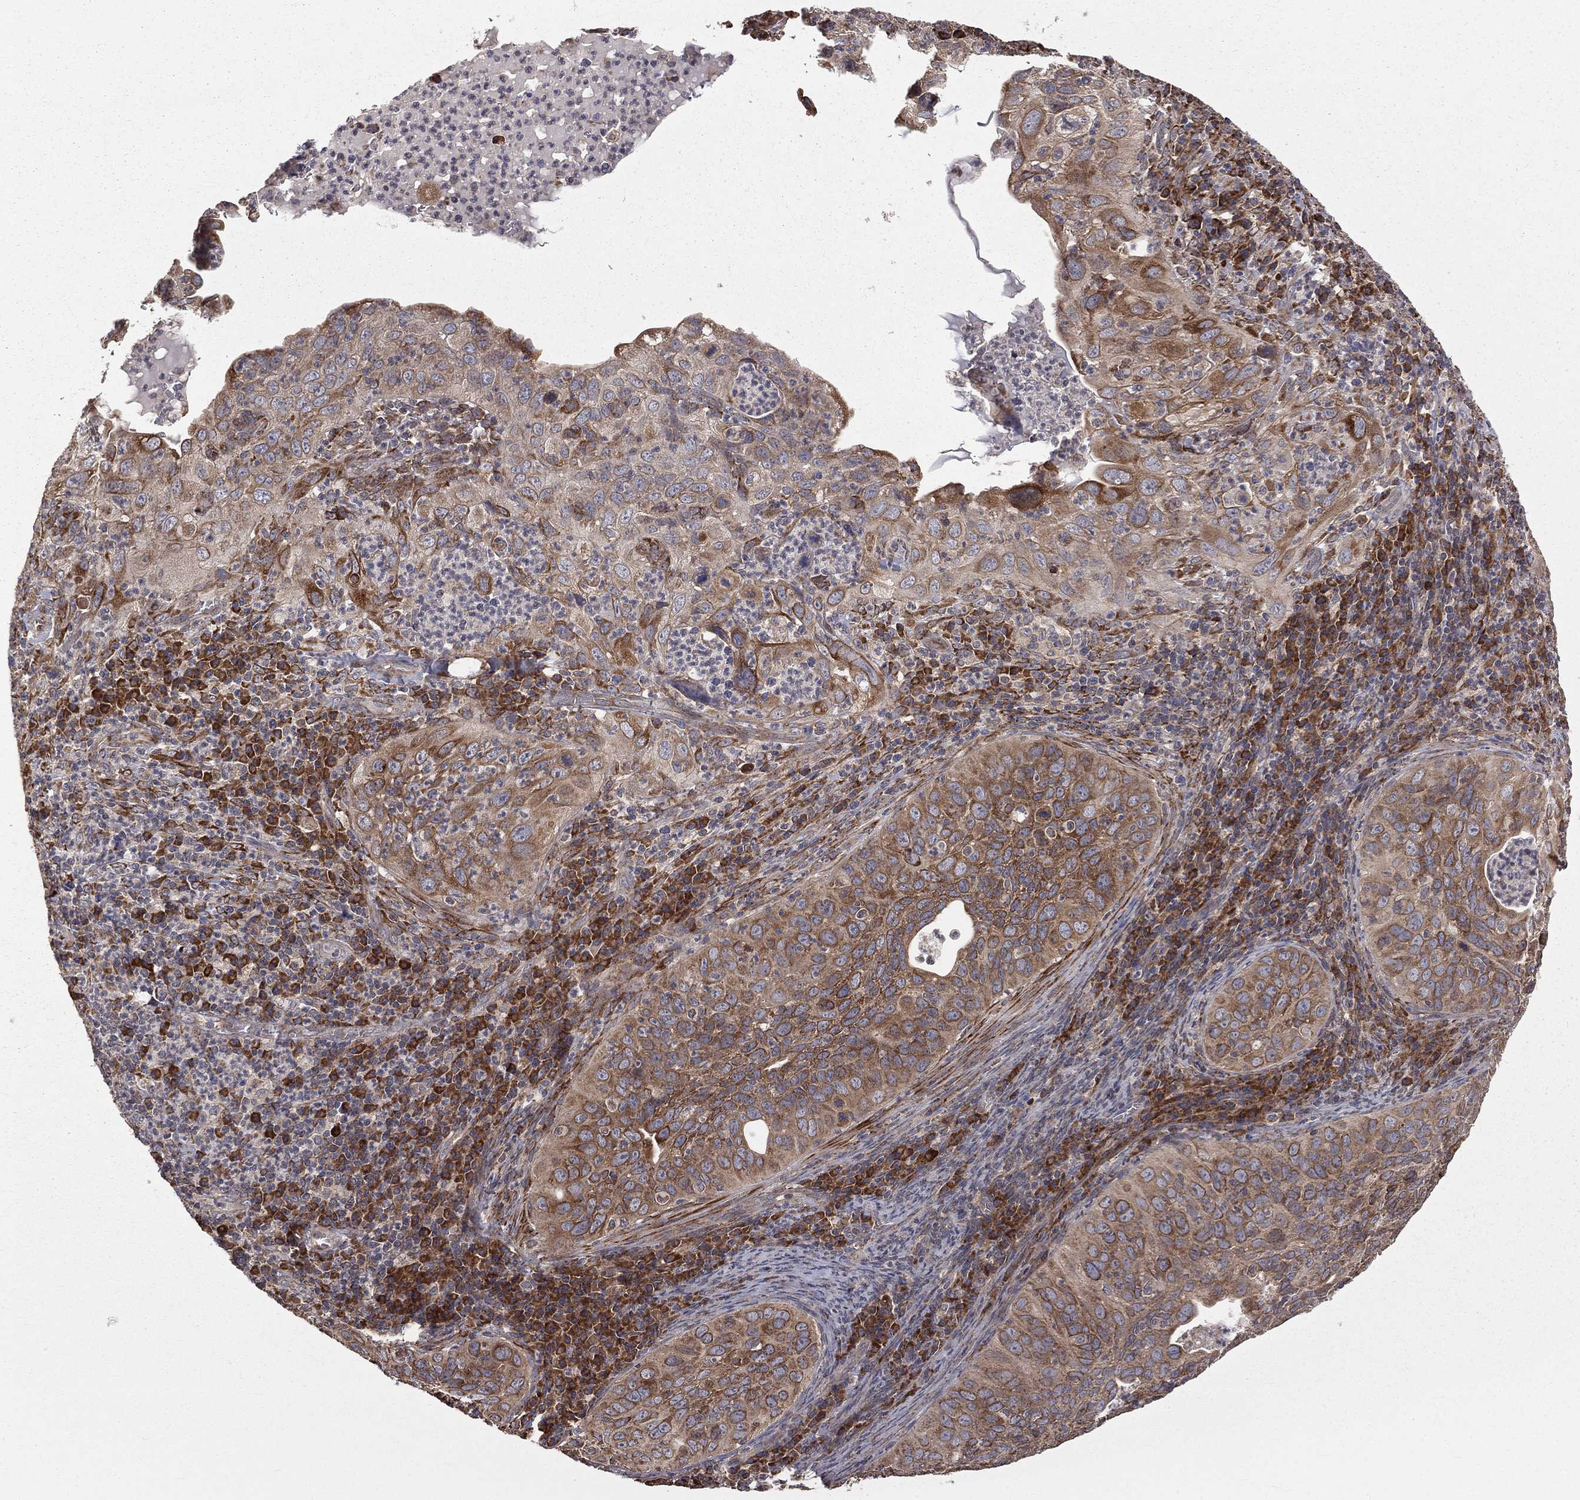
{"staining": {"intensity": "moderate", "quantity": ">75%", "location": "cytoplasmic/membranous"}, "tissue": "cervical cancer", "cell_type": "Tumor cells", "image_type": "cancer", "snomed": [{"axis": "morphology", "description": "Squamous cell carcinoma, NOS"}, {"axis": "topography", "description": "Cervix"}], "caption": "Cervical squamous cell carcinoma tissue displays moderate cytoplasmic/membranous expression in approximately >75% of tumor cells, visualized by immunohistochemistry.", "gene": "OLFML1", "patient": {"sex": "female", "age": 26}}